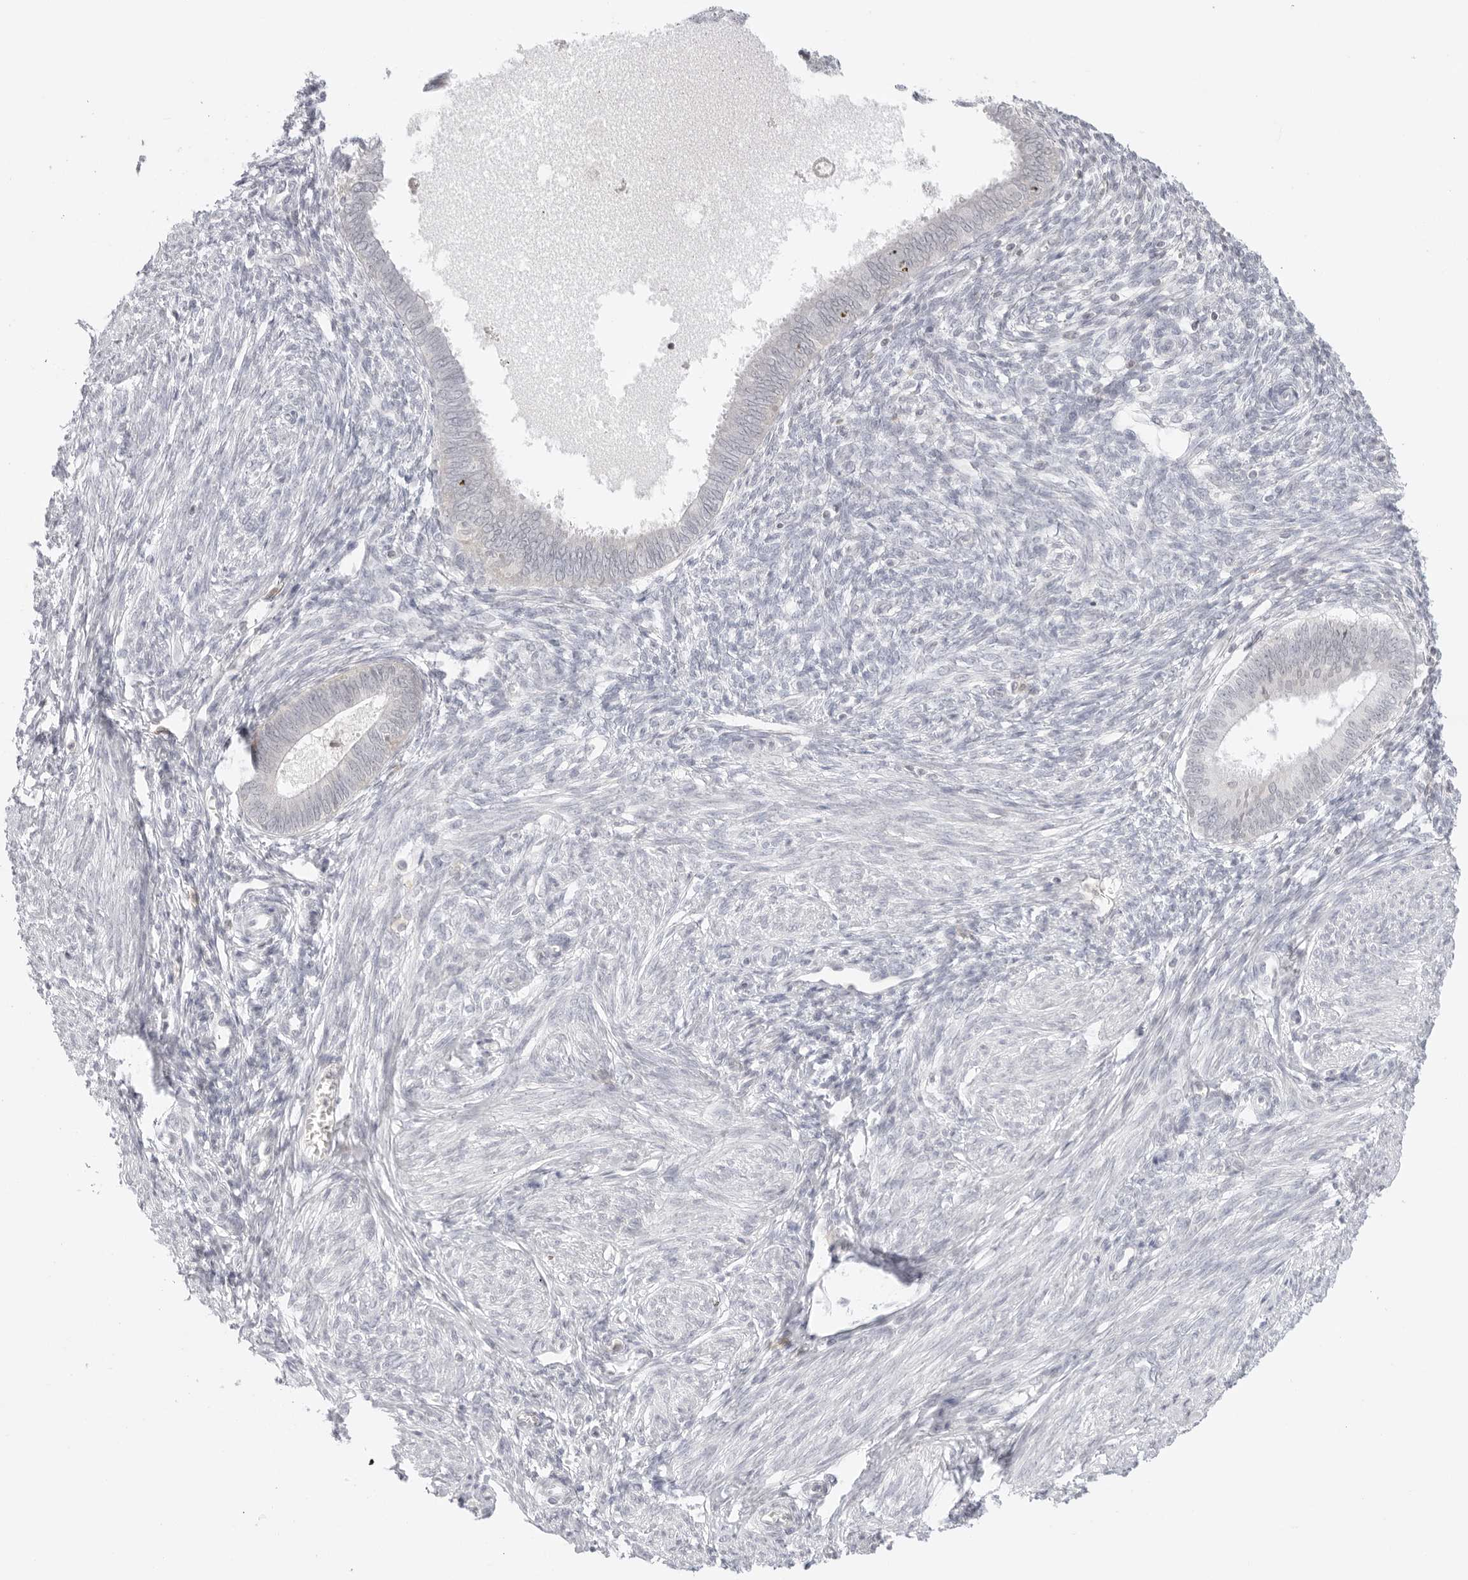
{"staining": {"intensity": "negative", "quantity": "none", "location": "none"}, "tissue": "endometrium", "cell_type": "Cells in endometrial stroma", "image_type": "normal", "snomed": [{"axis": "morphology", "description": "Normal tissue, NOS"}, {"axis": "topography", "description": "Endometrium"}], "caption": "This photomicrograph is of normal endometrium stained with IHC to label a protein in brown with the nuclei are counter-stained blue. There is no staining in cells in endometrial stroma. (Brightfield microscopy of DAB immunohistochemistry at high magnification).", "gene": "TNFRSF14", "patient": {"sex": "female", "age": 46}}